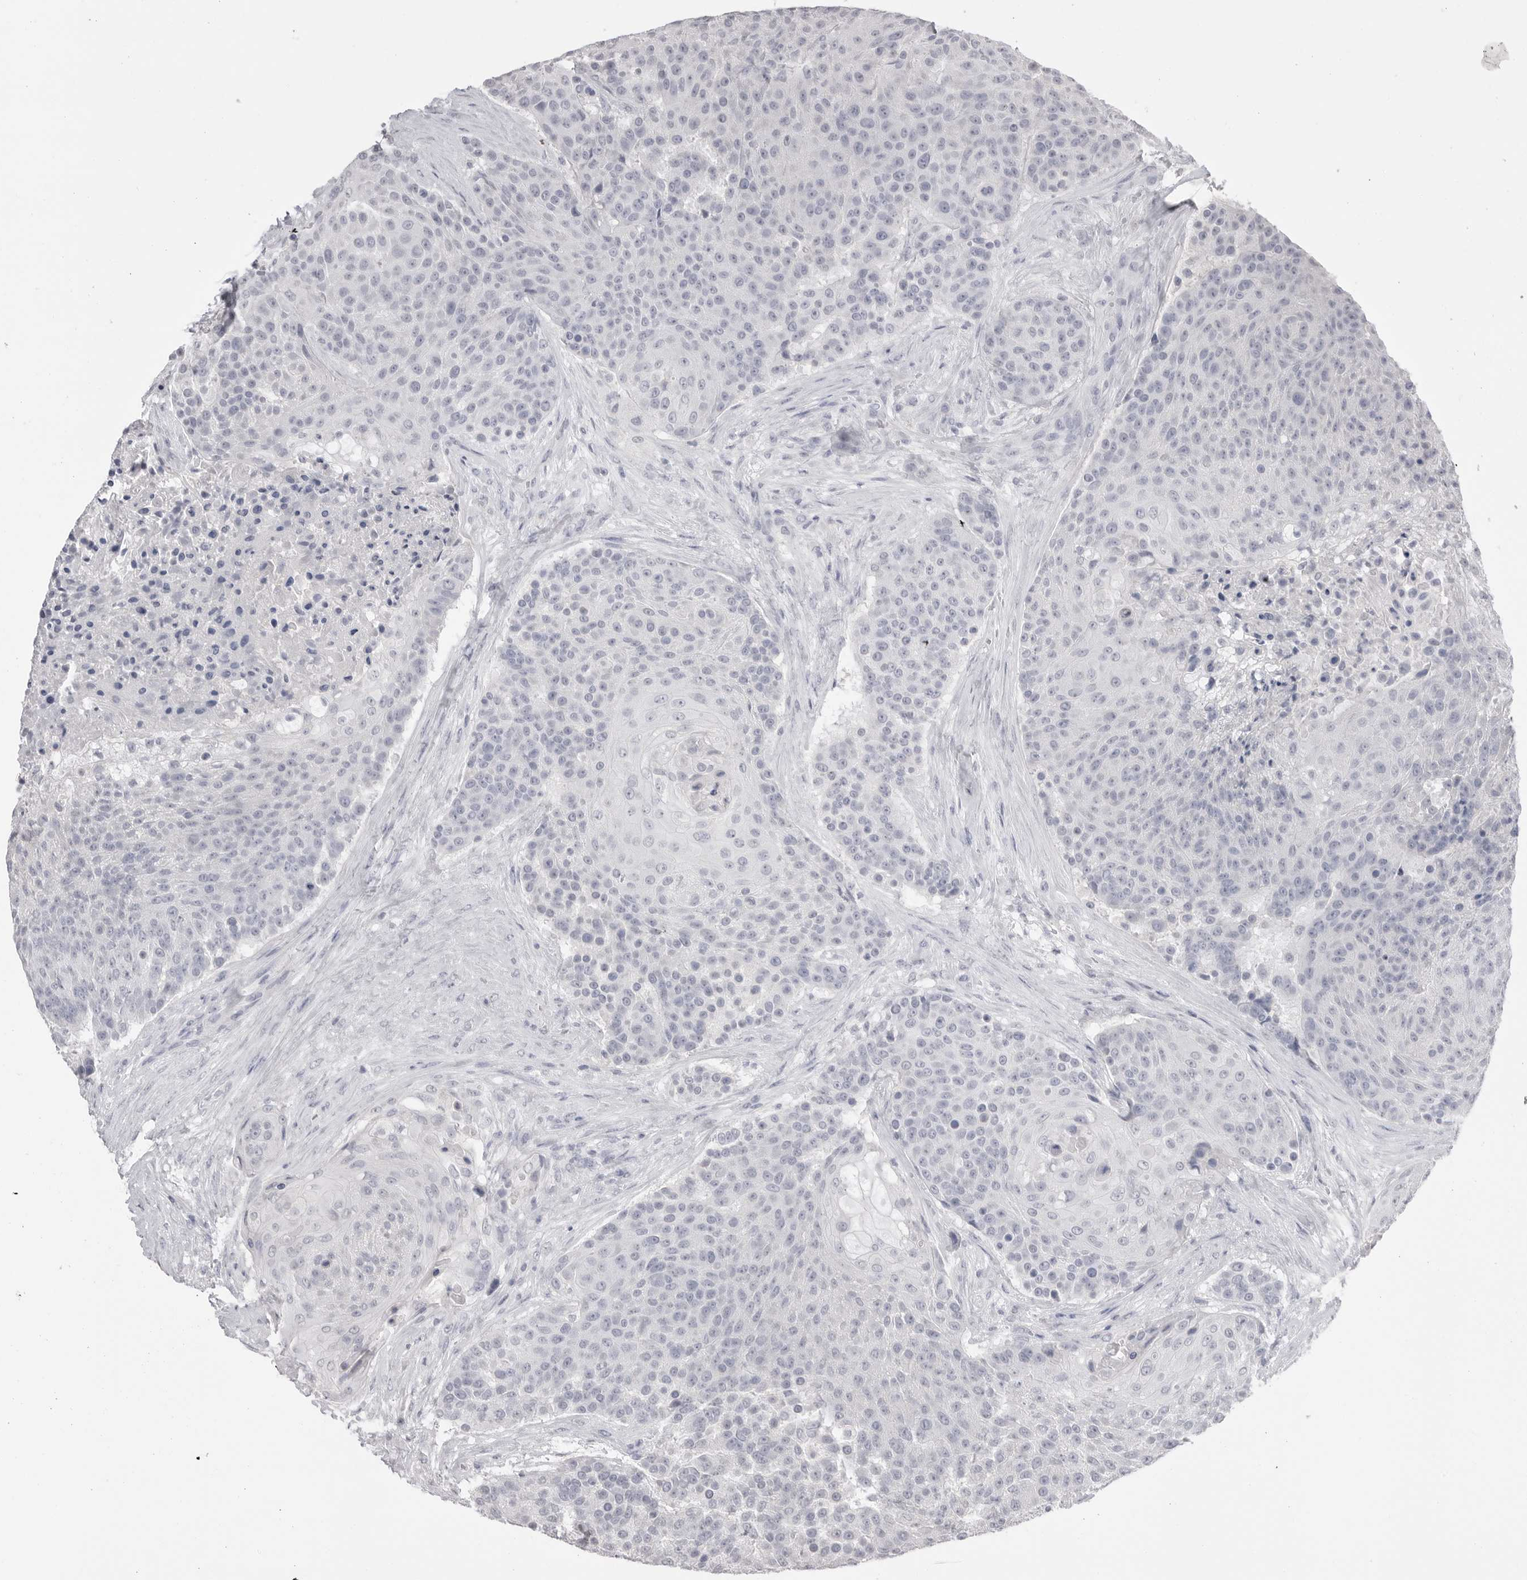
{"staining": {"intensity": "negative", "quantity": "none", "location": "none"}, "tissue": "urothelial cancer", "cell_type": "Tumor cells", "image_type": "cancer", "snomed": [{"axis": "morphology", "description": "Urothelial carcinoma, High grade"}, {"axis": "topography", "description": "Urinary bladder"}], "caption": "Tumor cells are negative for protein expression in human high-grade urothelial carcinoma.", "gene": "CPB1", "patient": {"sex": "female", "age": 63}}